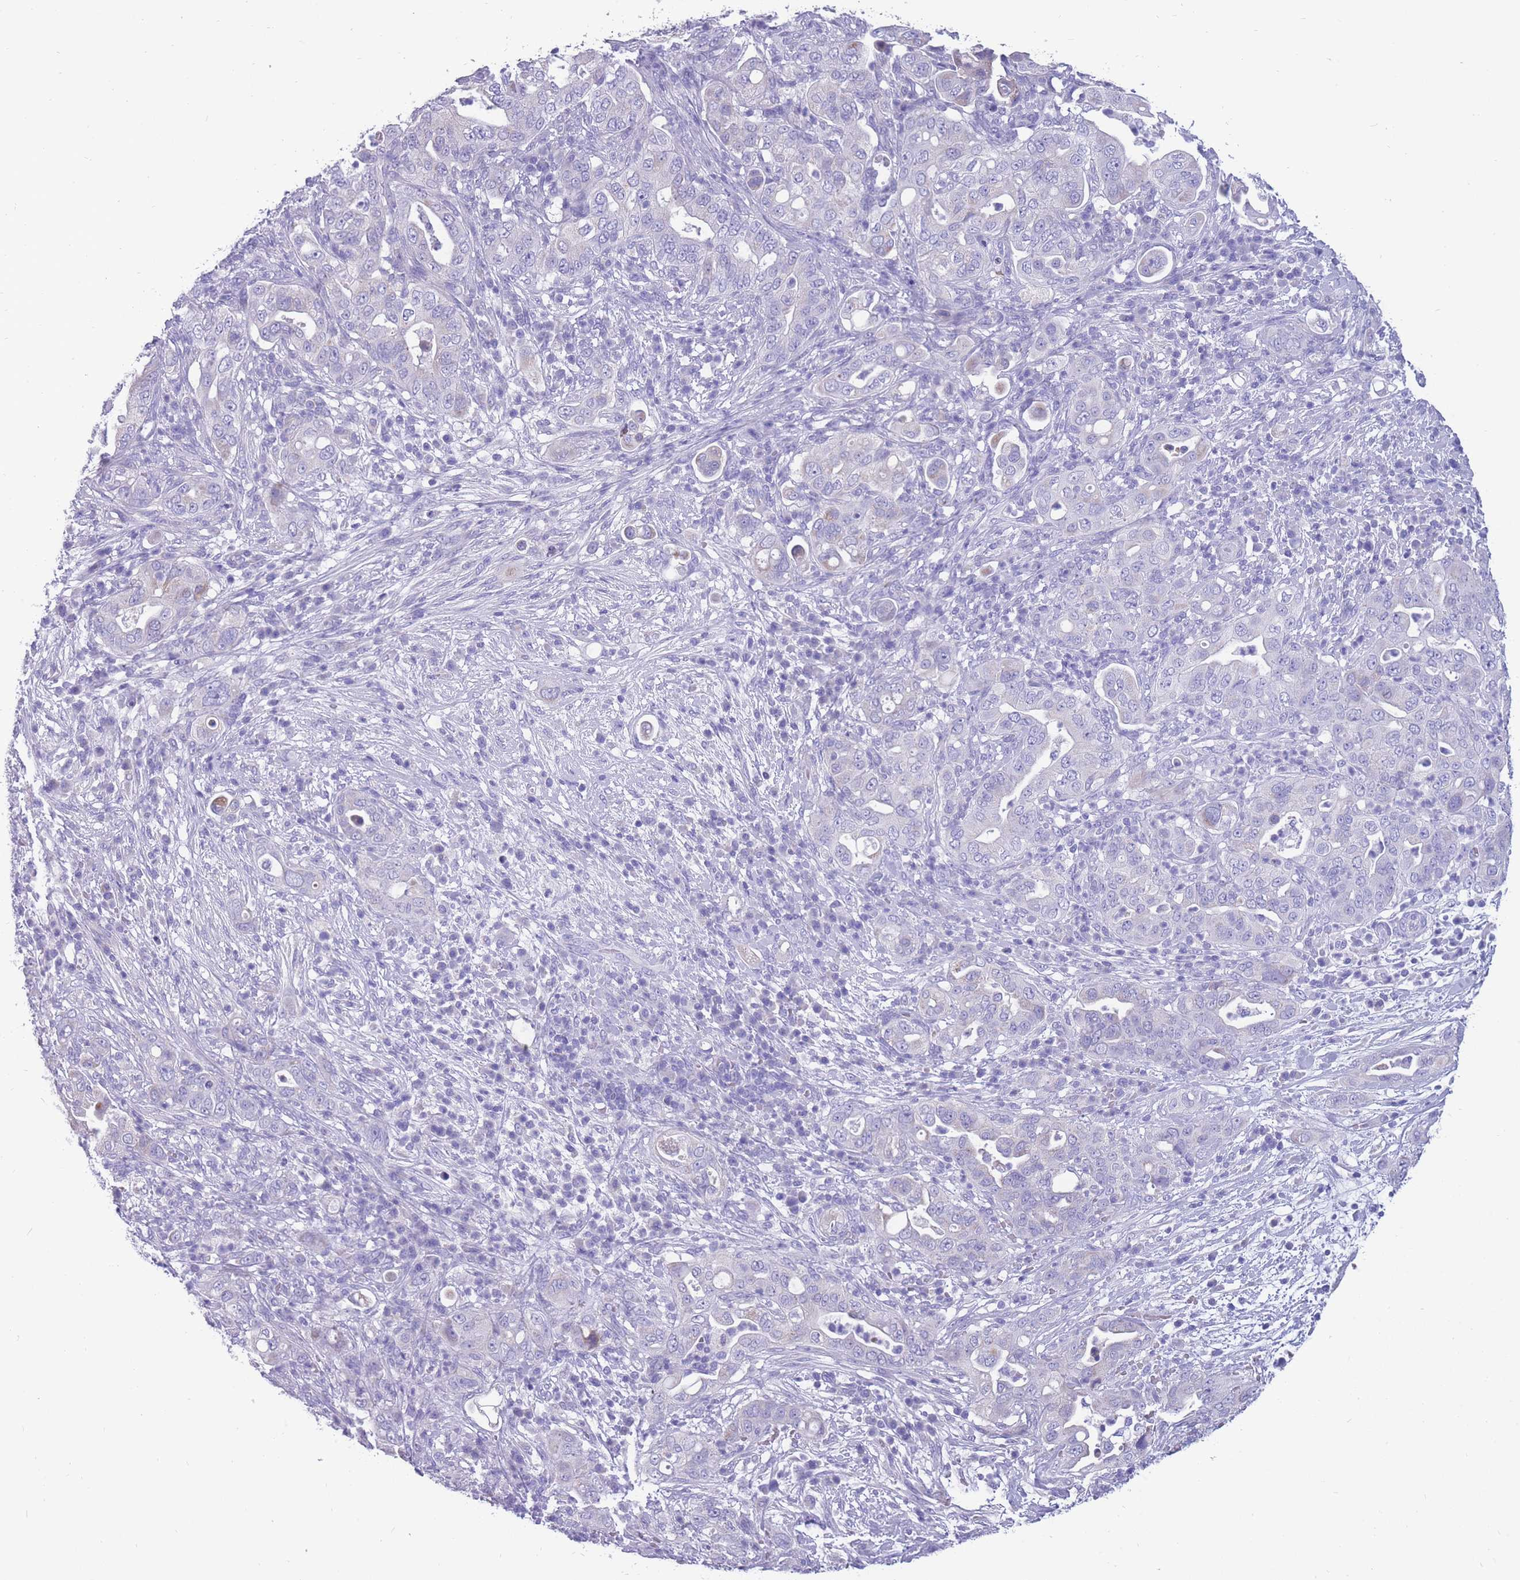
{"staining": {"intensity": "negative", "quantity": "none", "location": "none"}, "tissue": "pancreatic cancer", "cell_type": "Tumor cells", "image_type": "cancer", "snomed": [{"axis": "morphology", "description": "Normal tissue, NOS"}, {"axis": "morphology", "description": "Adenocarcinoma, NOS"}, {"axis": "topography", "description": "Lymph node"}, {"axis": "topography", "description": "Pancreas"}], "caption": "This histopathology image is of pancreatic adenocarcinoma stained with IHC to label a protein in brown with the nuclei are counter-stained blue. There is no expression in tumor cells.", "gene": "INTS2", "patient": {"sex": "female", "age": 67}}